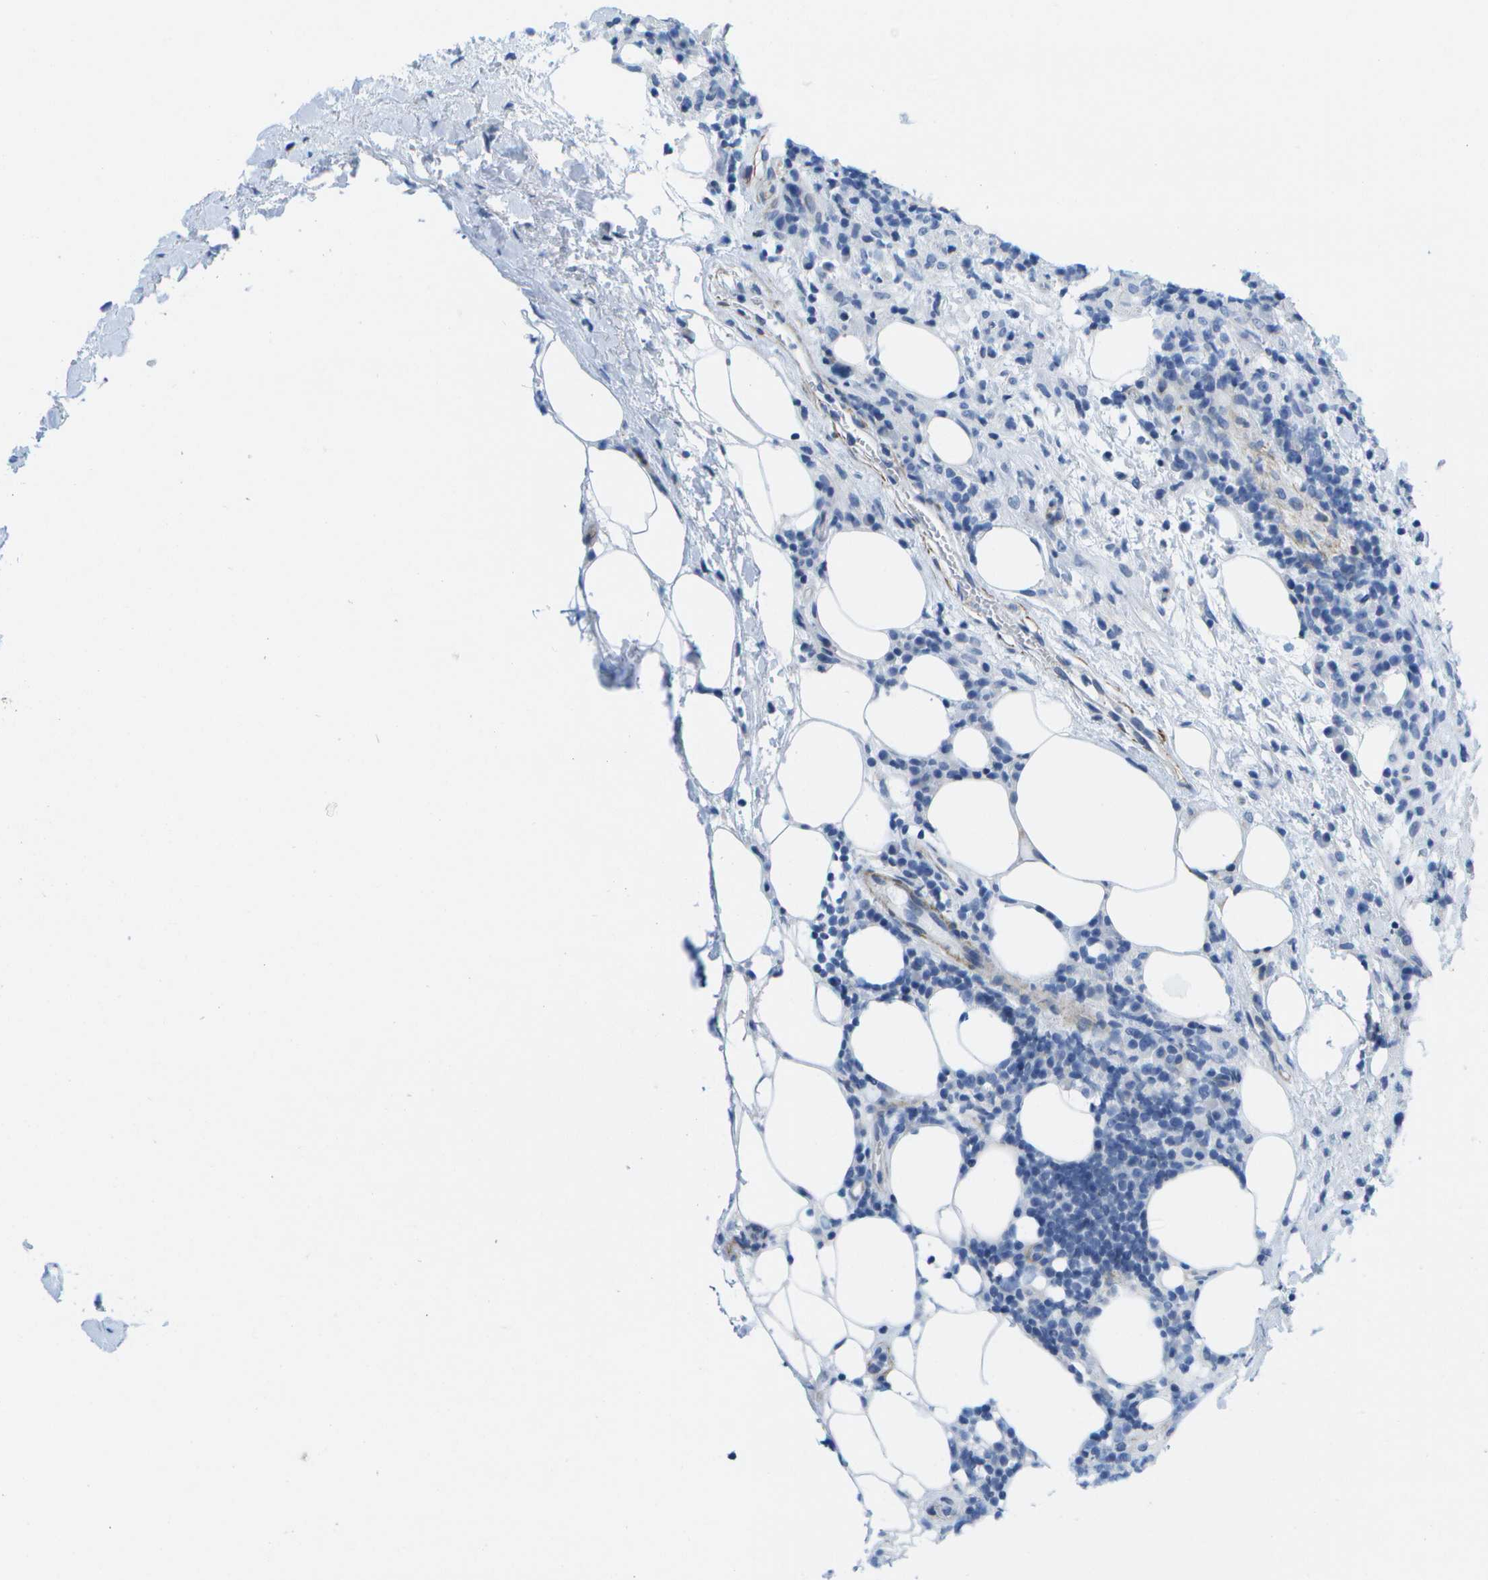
{"staining": {"intensity": "negative", "quantity": "none", "location": "none"}, "tissue": "lymphoma", "cell_type": "Tumor cells", "image_type": "cancer", "snomed": [{"axis": "morphology", "description": "Malignant lymphoma, non-Hodgkin's type, High grade"}, {"axis": "topography", "description": "Lymph node"}], "caption": "High power microscopy histopathology image of an immunohistochemistry photomicrograph of high-grade malignant lymphoma, non-Hodgkin's type, revealing no significant positivity in tumor cells.", "gene": "ADGRG6", "patient": {"sex": "female", "age": 76}}